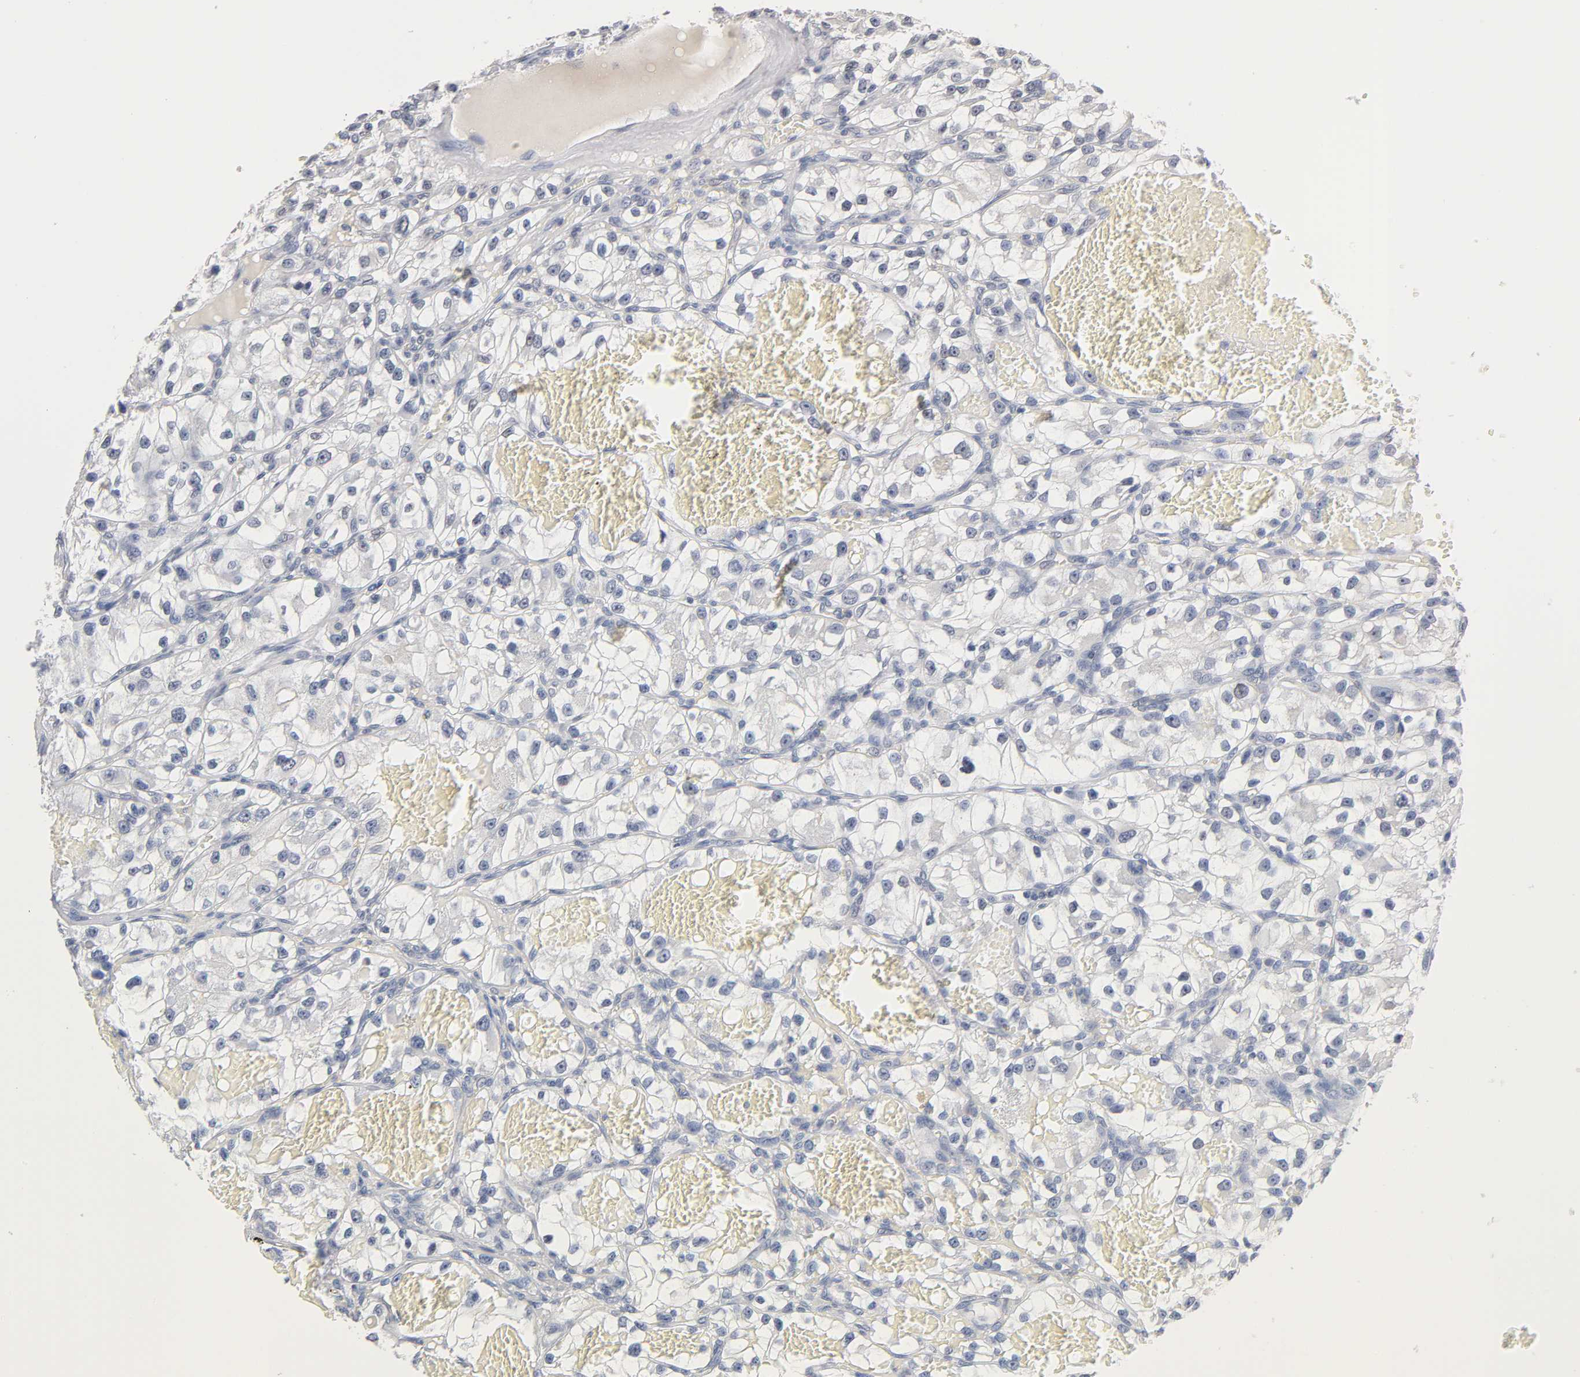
{"staining": {"intensity": "negative", "quantity": "none", "location": "none"}, "tissue": "renal cancer", "cell_type": "Tumor cells", "image_type": "cancer", "snomed": [{"axis": "morphology", "description": "Adenocarcinoma, NOS"}, {"axis": "topography", "description": "Kidney"}], "caption": "Immunohistochemical staining of human renal cancer shows no significant staining in tumor cells.", "gene": "NFATC1", "patient": {"sex": "female", "age": 57}}